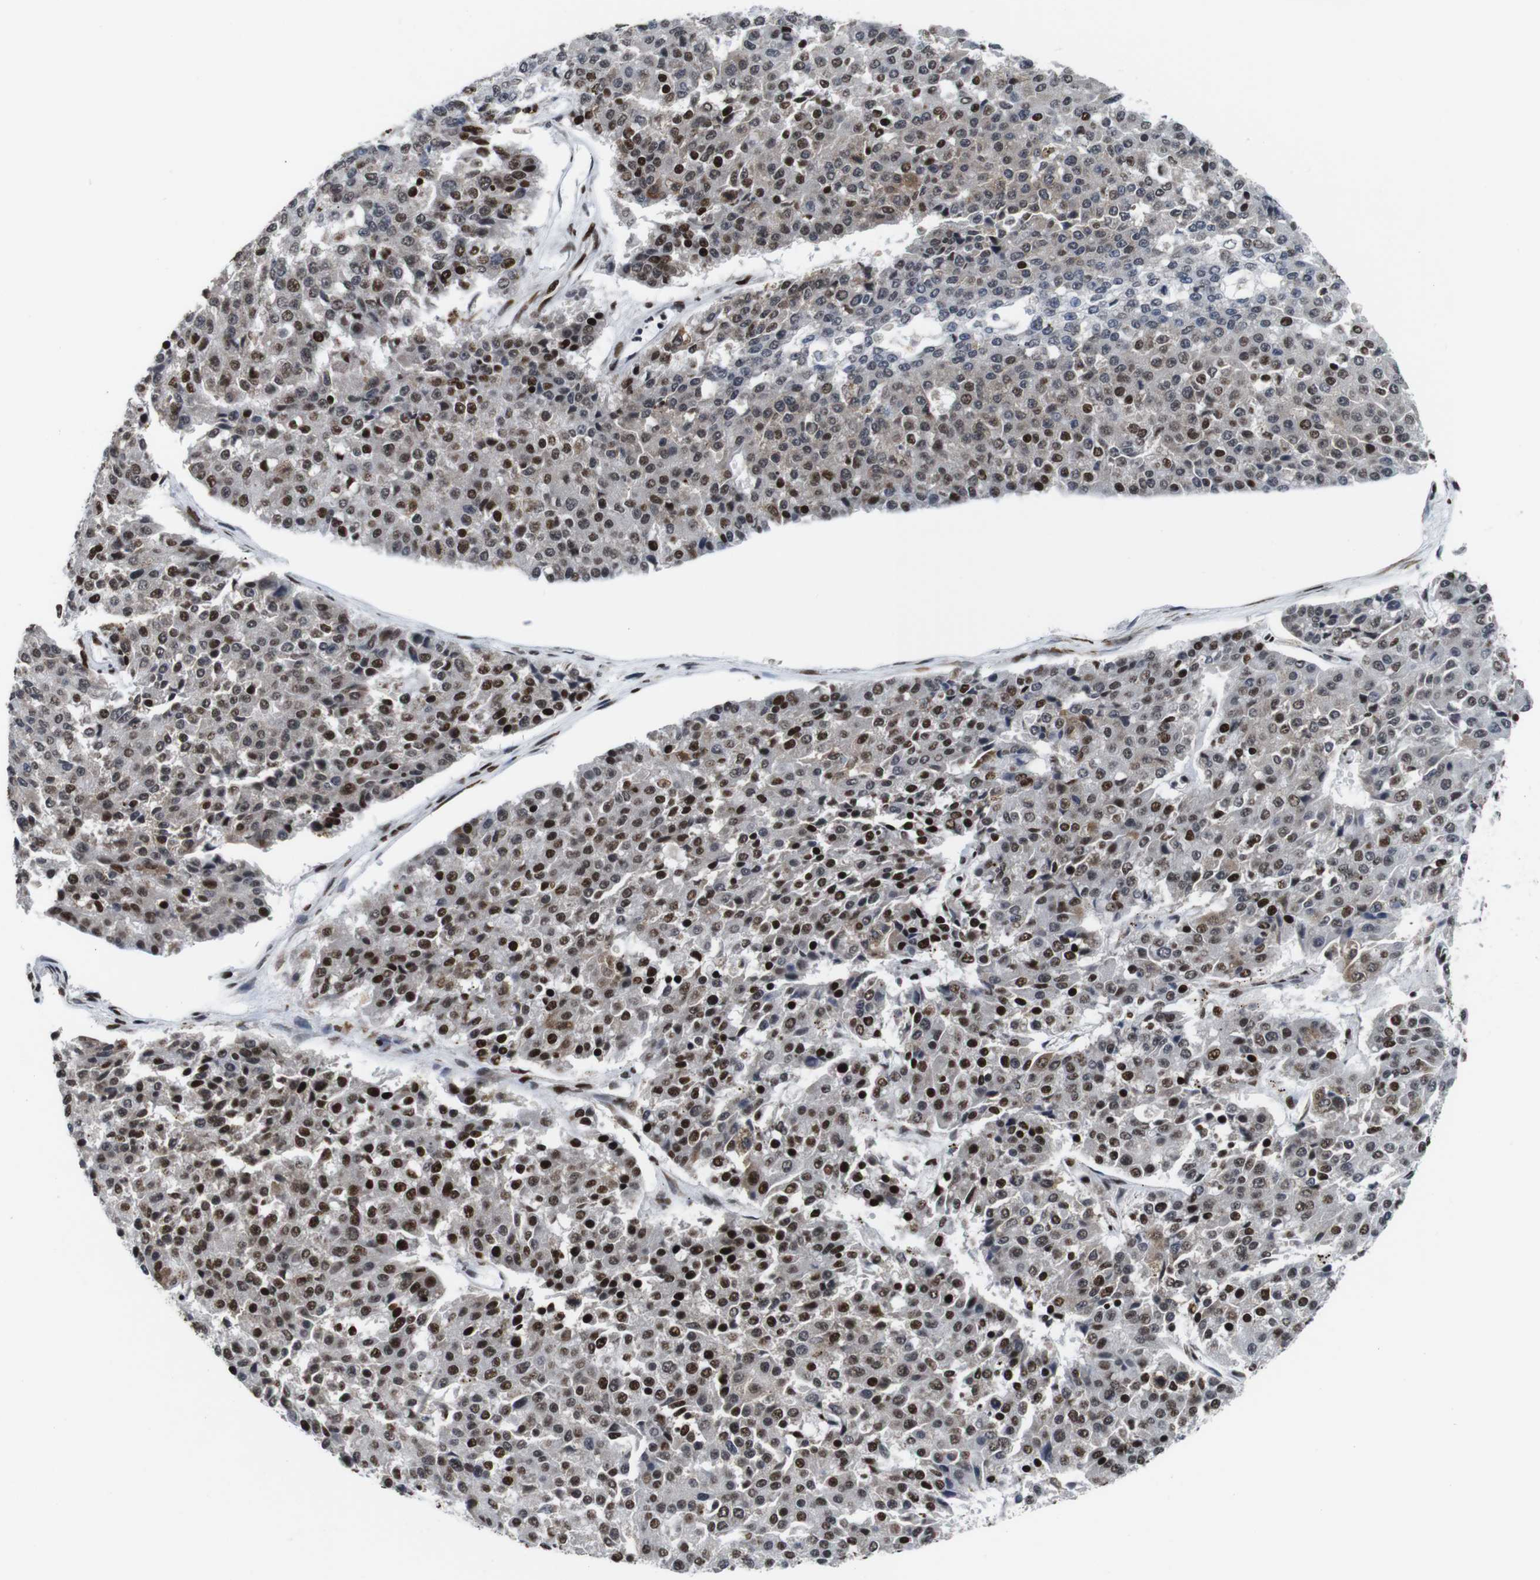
{"staining": {"intensity": "strong", "quantity": ">75%", "location": "nuclear"}, "tissue": "pancreatic cancer", "cell_type": "Tumor cells", "image_type": "cancer", "snomed": [{"axis": "morphology", "description": "Adenocarcinoma, NOS"}, {"axis": "topography", "description": "Pancreas"}], "caption": "Brown immunohistochemical staining in human pancreatic cancer (adenocarcinoma) shows strong nuclear expression in about >75% of tumor cells.", "gene": "EIF4G1", "patient": {"sex": "male", "age": 50}}